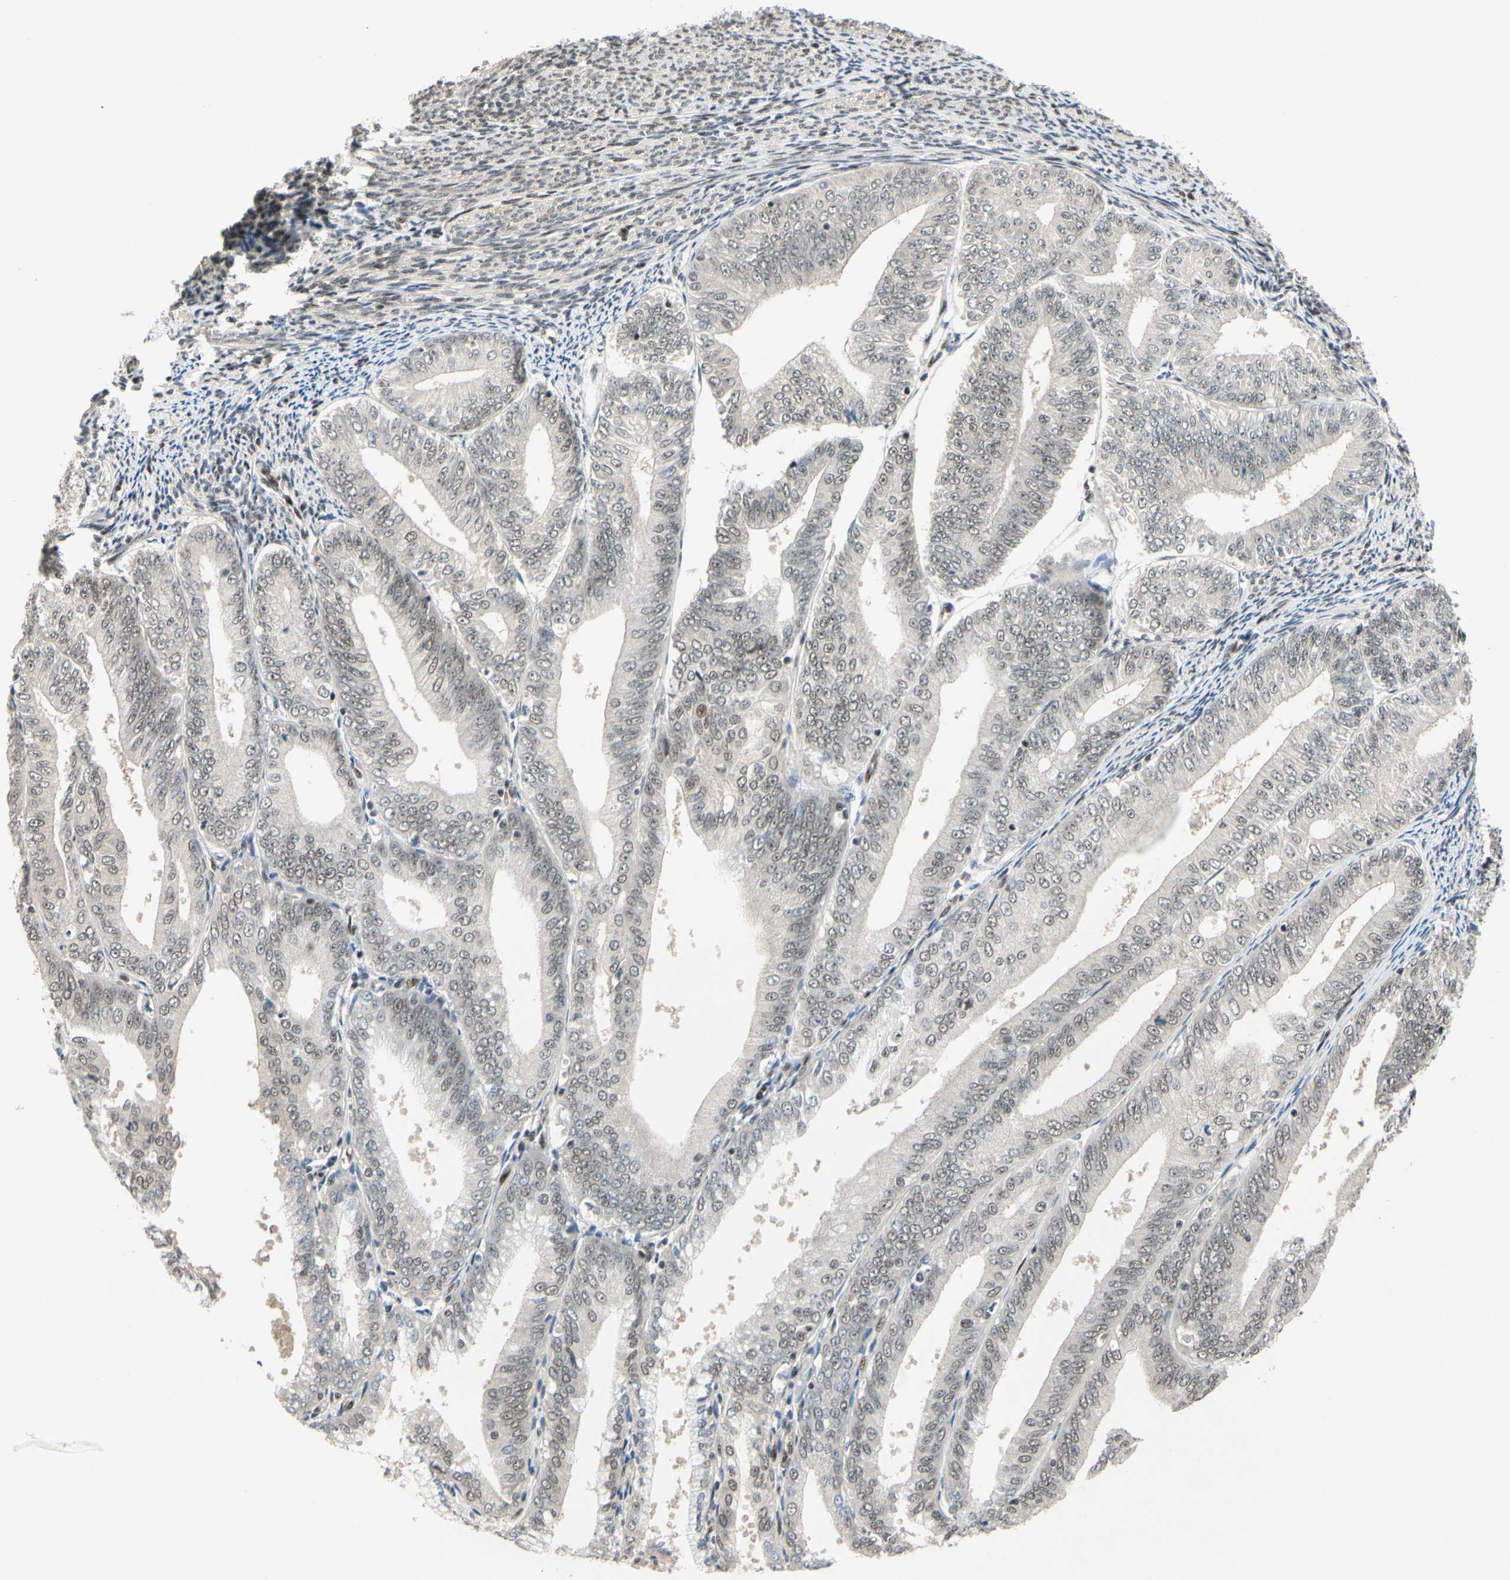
{"staining": {"intensity": "weak", "quantity": ">75%", "location": "nuclear"}, "tissue": "endometrial cancer", "cell_type": "Tumor cells", "image_type": "cancer", "snomed": [{"axis": "morphology", "description": "Adenocarcinoma, NOS"}, {"axis": "topography", "description": "Endometrium"}], "caption": "This is an image of immunohistochemistry staining of adenocarcinoma (endometrial), which shows weak staining in the nuclear of tumor cells.", "gene": "TAF4", "patient": {"sex": "female", "age": 63}}